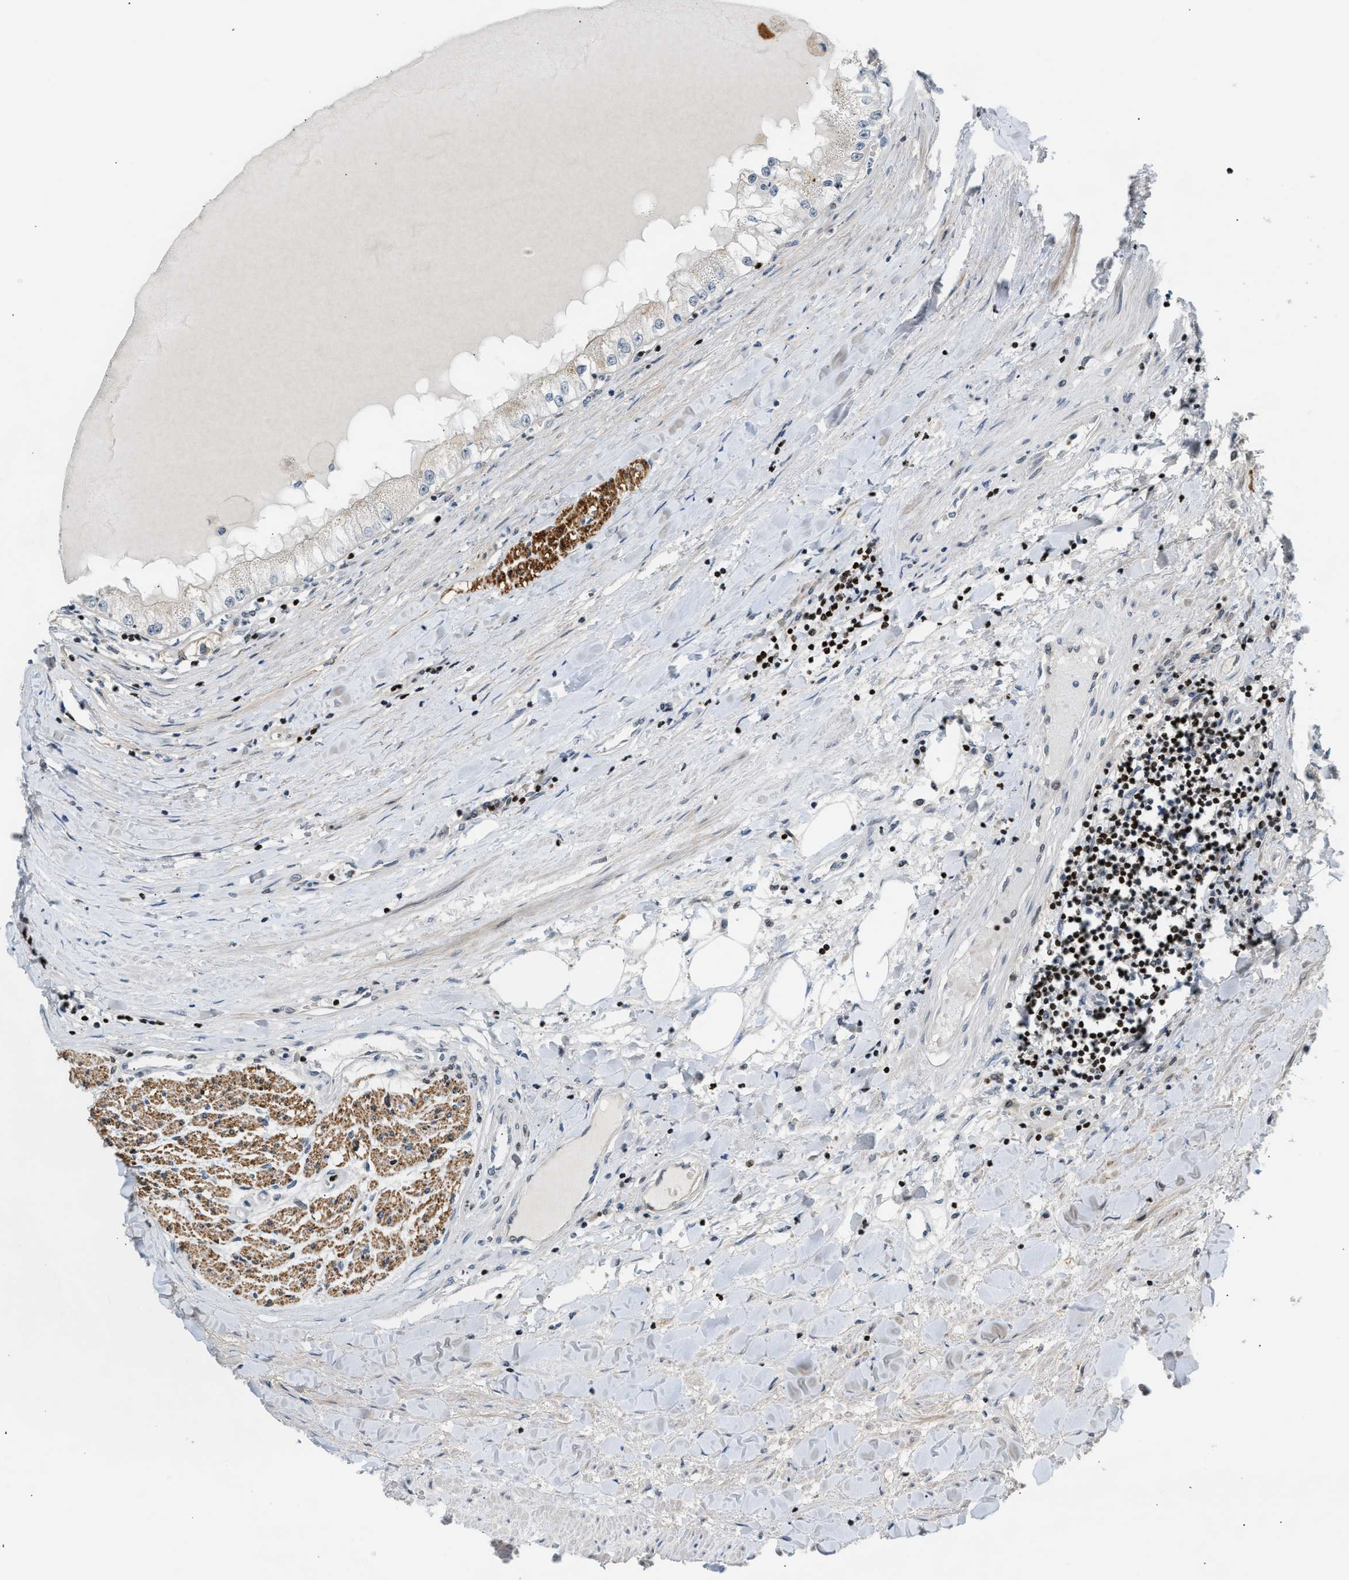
{"staining": {"intensity": "negative", "quantity": "none", "location": "none"}, "tissue": "renal cancer", "cell_type": "Tumor cells", "image_type": "cancer", "snomed": [{"axis": "morphology", "description": "Adenocarcinoma, NOS"}, {"axis": "topography", "description": "Kidney"}], "caption": "Immunohistochemical staining of human renal adenocarcinoma exhibits no significant staining in tumor cells.", "gene": "NPS", "patient": {"sex": "male", "age": 68}}